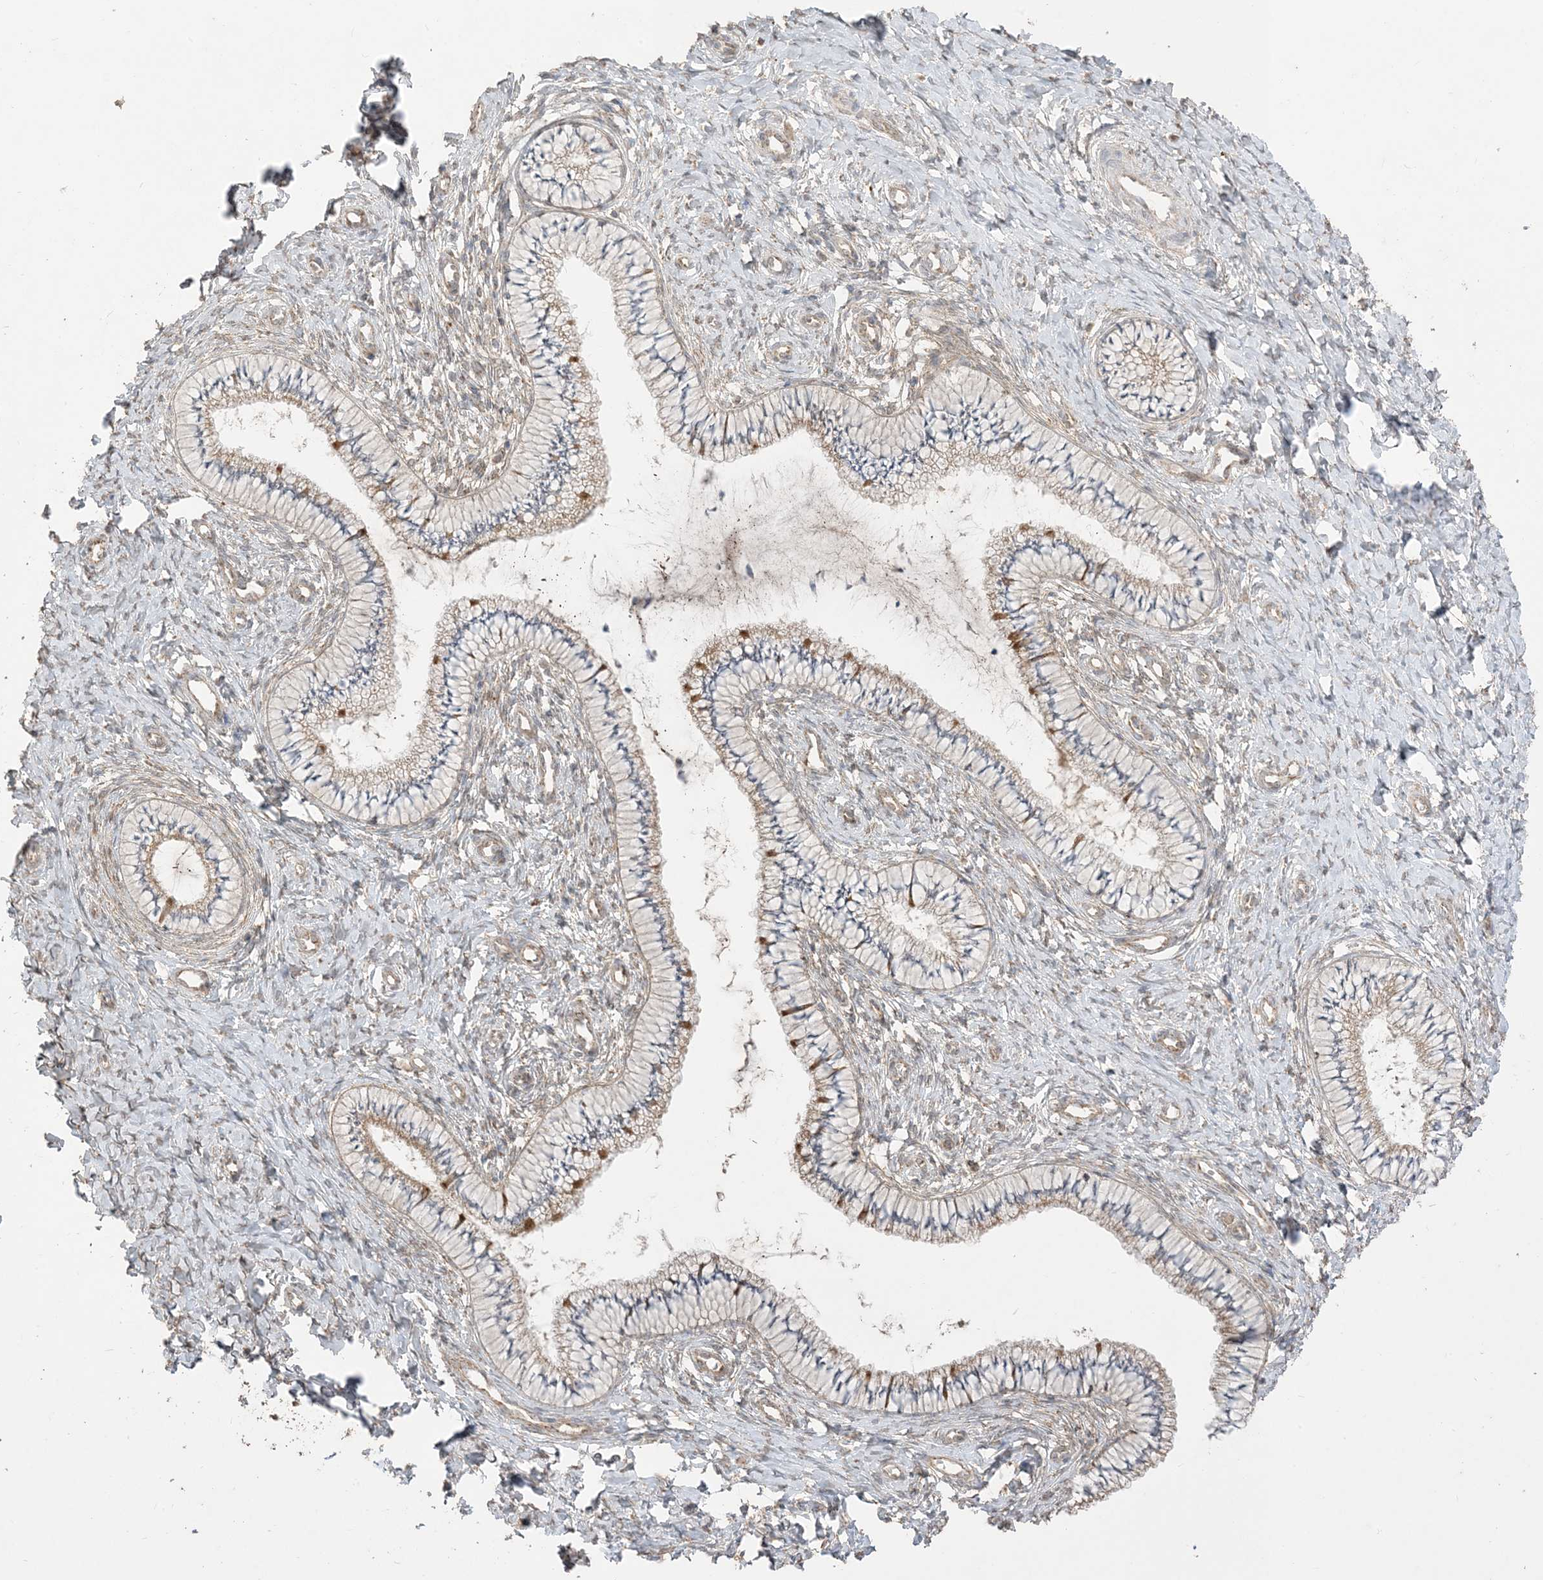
{"staining": {"intensity": "moderate", "quantity": ">75%", "location": "cytoplasmic/membranous"}, "tissue": "cervix", "cell_type": "Glandular cells", "image_type": "normal", "snomed": [{"axis": "morphology", "description": "Normal tissue, NOS"}, {"axis": "topography", "description": "Cervix"}], "caption": "Immunohistochemical staining of unremarkable cervix exhibits >75% levels of moderate cytoplasmic/membranous protein positivity in about >75% of glandular cells. The staining was performed using DAB (3,3'-diaminobenzidine) to visualize the protein expression in brown, while the nuclei were stained in blue with hematoxylin (Magnification: 20x).", "gene": "SIRT3", "patient": {"sex": "female", "age": 36}}